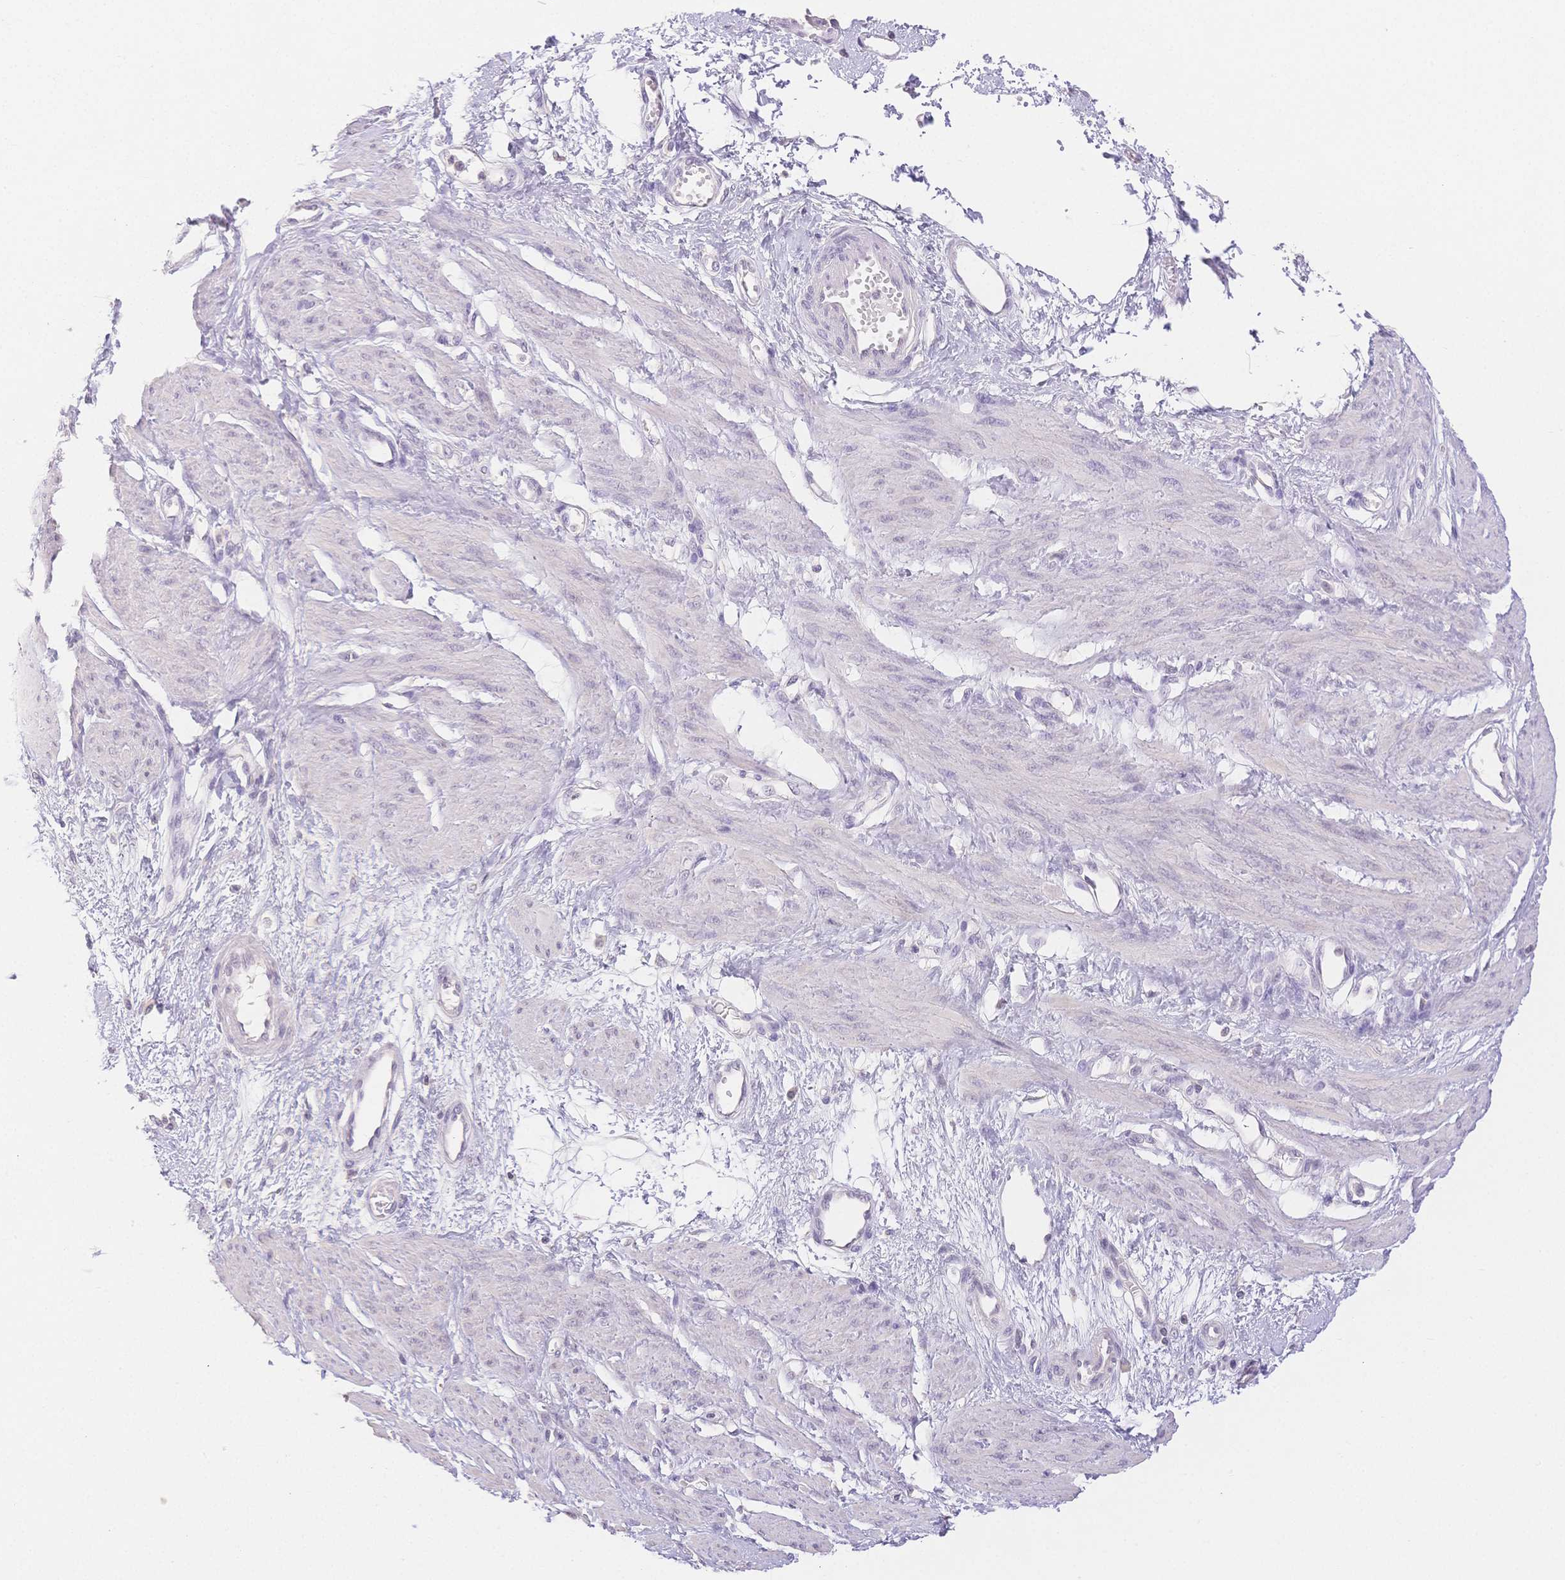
{"staining": {"intensity": "negative", "quantity": "none", "location": "none"}, "tissue": "smooth muscle", "cell_type": "Smooth muscle cells", "image_type": "normal", "snomed": [{"axis": "morphology", "description": "Normal tissue, NOS"}, {"axis": "topography", "description": "Smooth muscle"}, {"axis": "topography", "description": "Uterus"}], "caption": "Immunohistochemistry photomicrograph of benign human smooth muscle stained for a protein (brown), which shows no expression in smooth muscle cells. The staining is performed using DAB (3,3'-diaminobenzidine) brown chromogen with nuclei counter-stained in using hematoxylin.", "gene": "SUV39H2", "patient": {"sex": "female", "age": 39}}